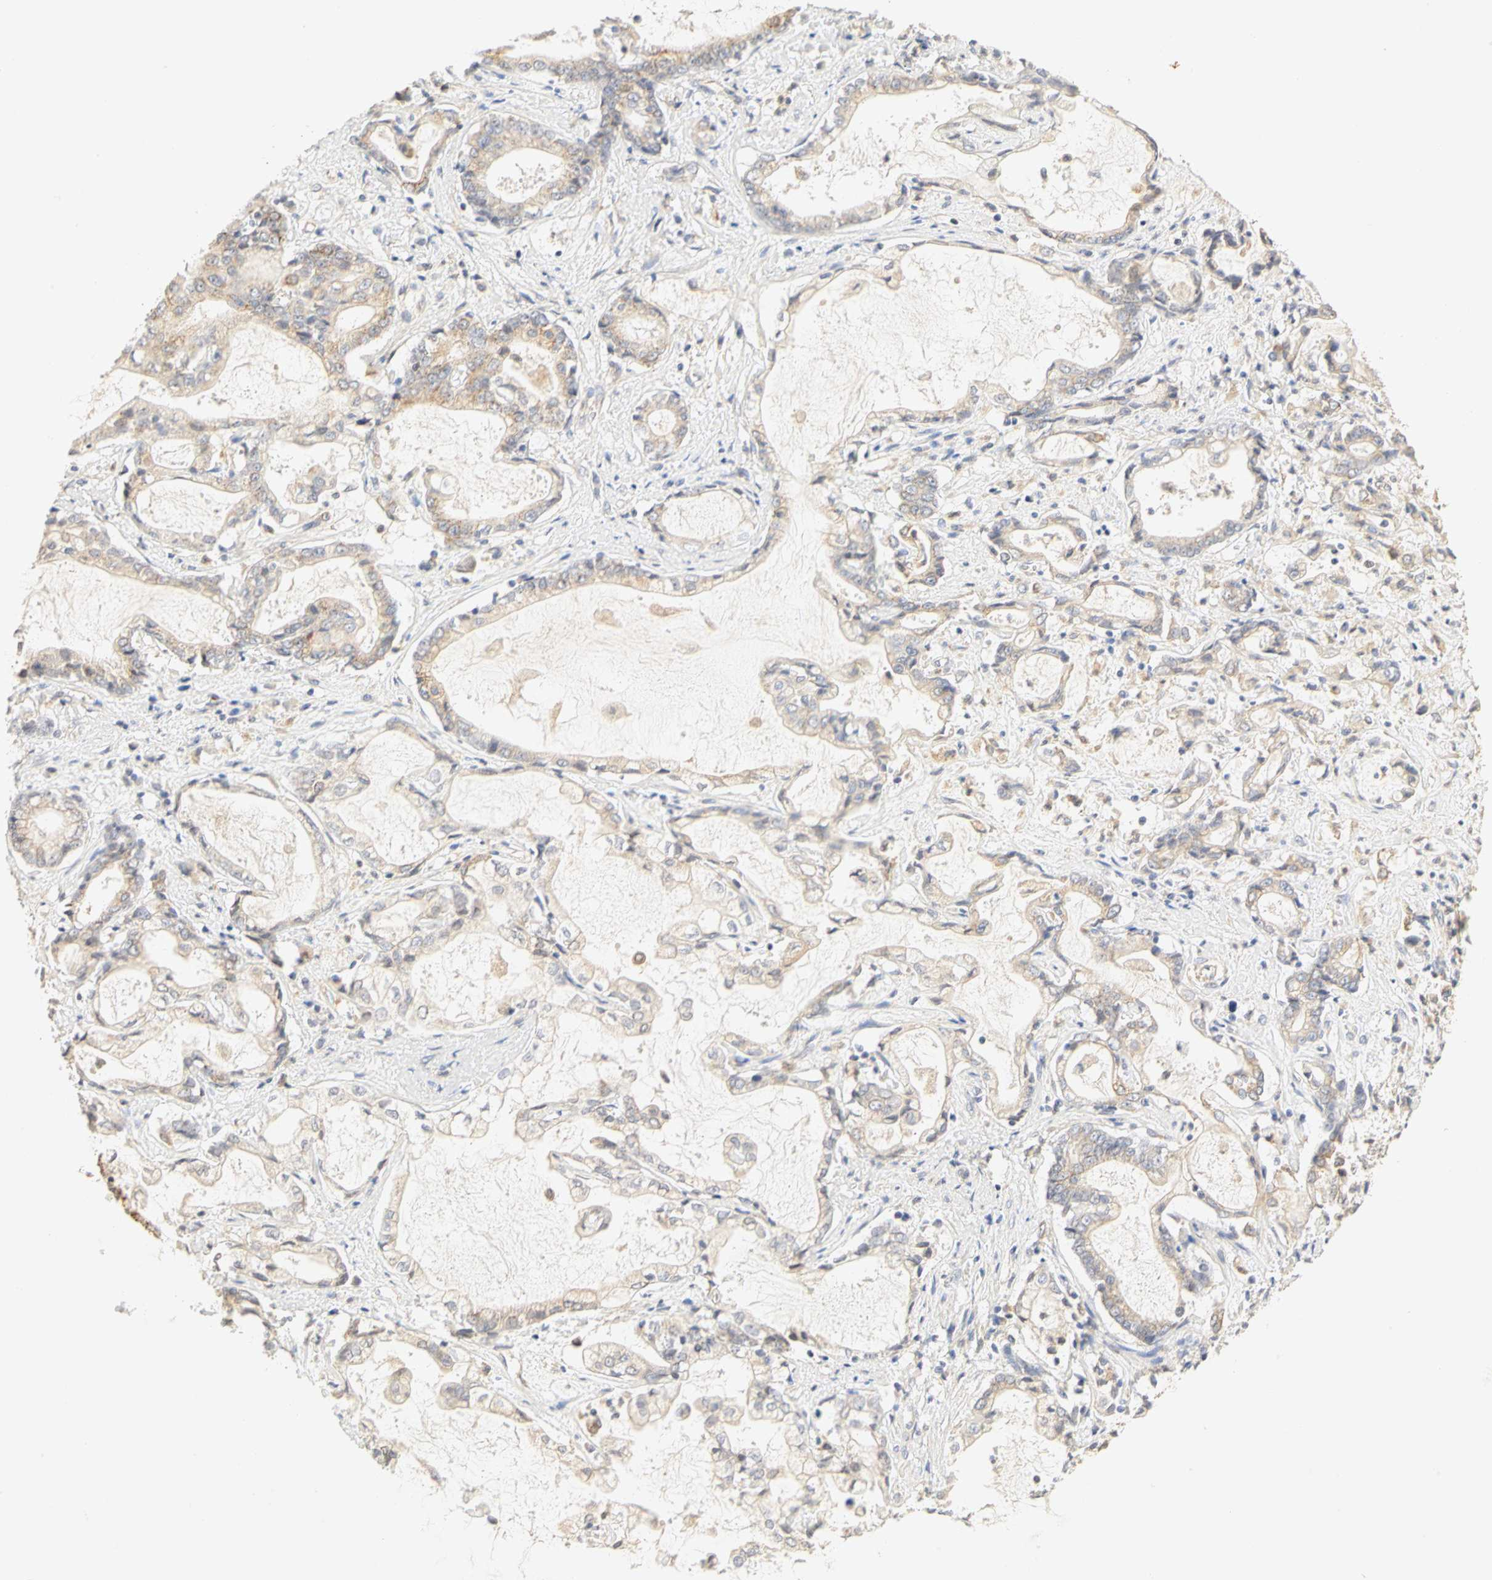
{"staining": {"intensity": "moderate", "quantity": ">75%", "location": "cytoplasmic/membranous"}, "tissue": "liver cancer", "cell_type": "Tumor cells", "image_type": "cancer", "snomed": [{"axis": "morphology", "description": "Cholangiocarcinoma"}, {"axis": "topography", "description": "Liver"}], "caption": "An image of cholangiocarcinoma (liver) stained for a protein exhibits moderate cytoplasmic/membranous brown staining in tumor cells. (Brightfield microscopy of DAB IHC at high magnification).", "gene": "GNRH2", "patient": {"sex": "male", "age": 57}}